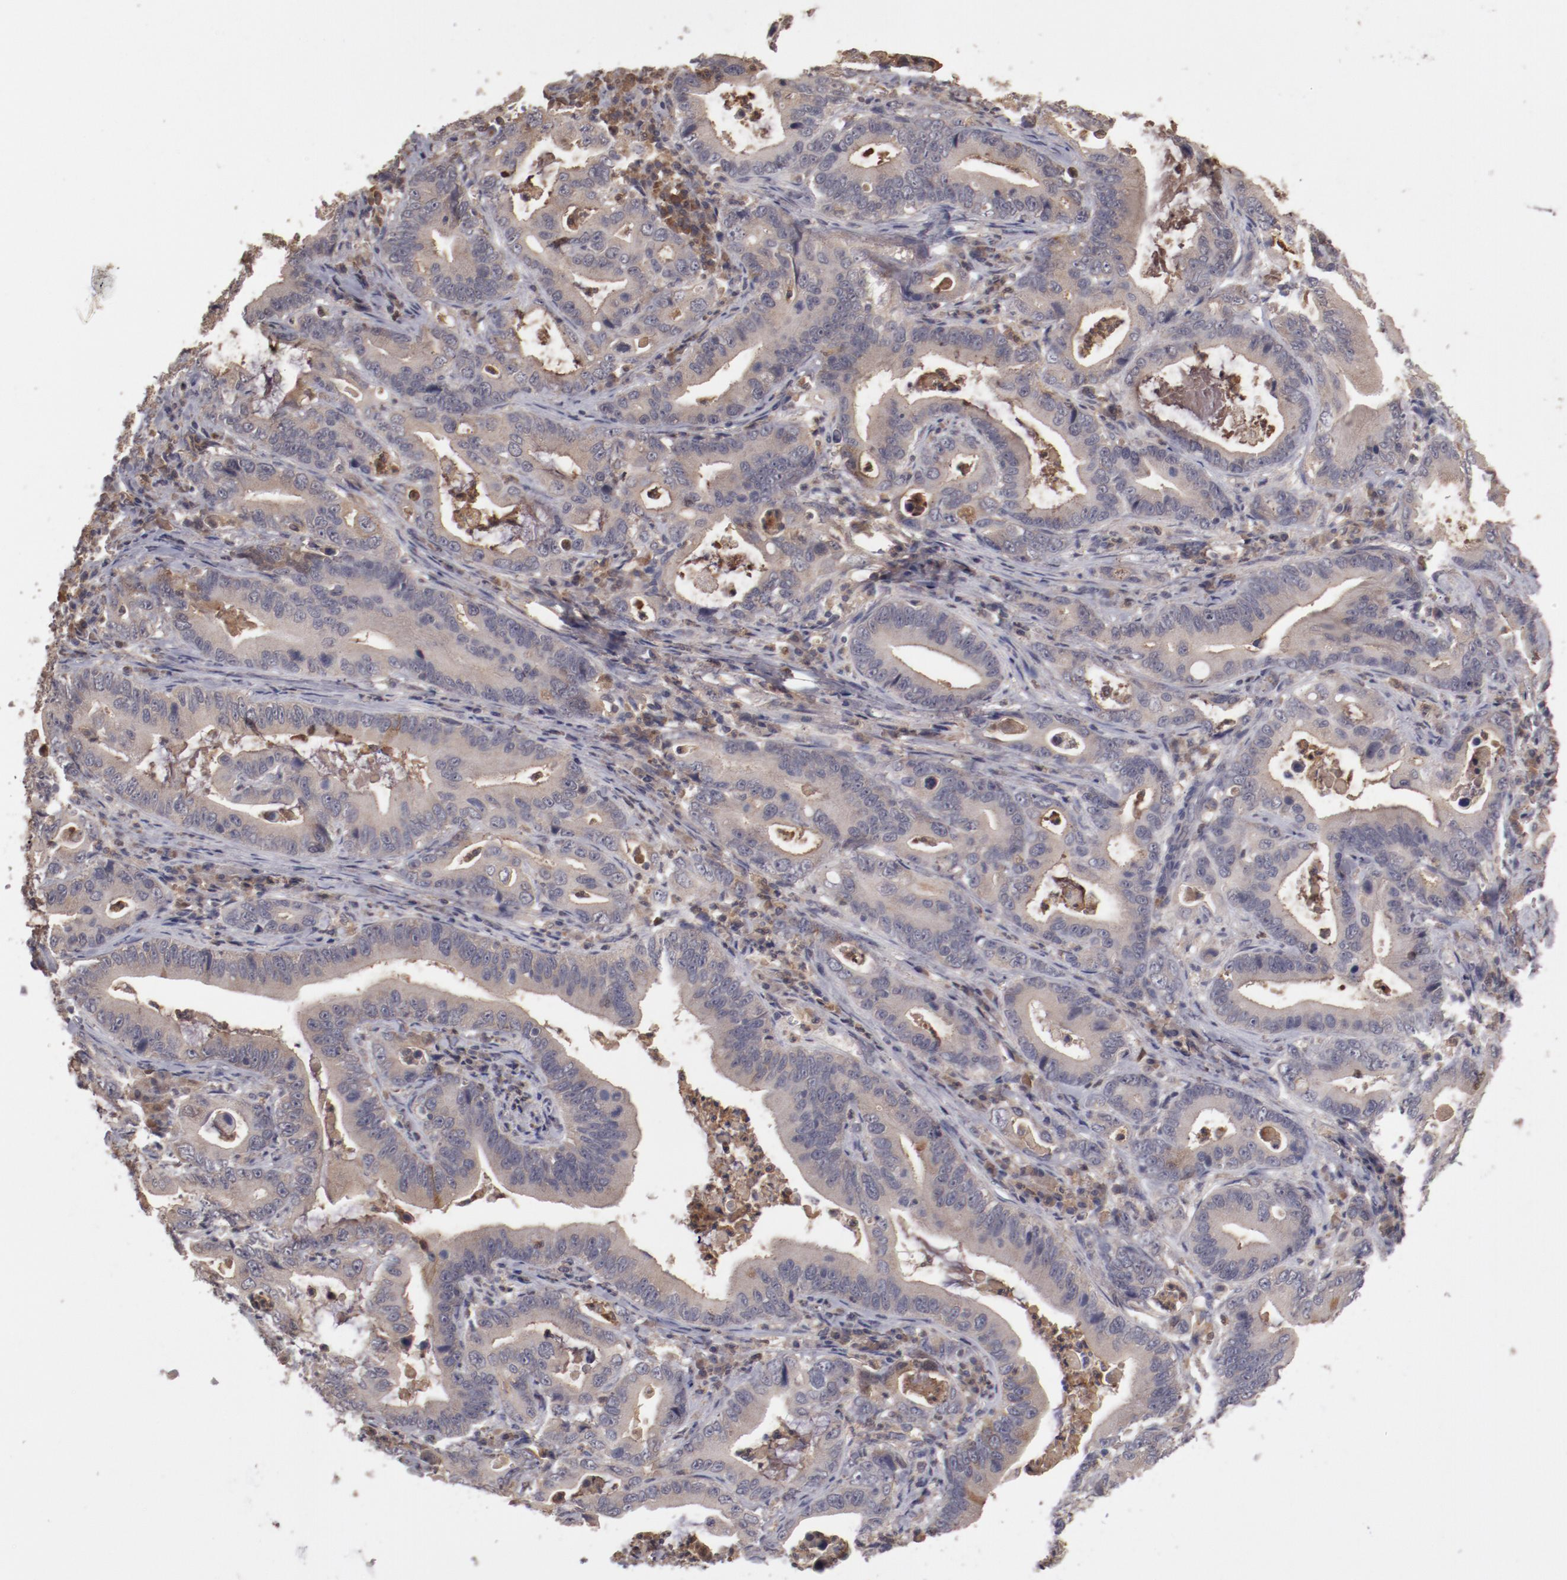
{"staining": {"intensity": "weak", "quantity": ">75%", "location": "cytoplasmic/membranous"}, "tissue": "stomach cancer", "cell_type": "Tumor cells", "image_type": "cancer", "snomed": [{"axis": "morphology", "description": "Adenocarcinoma, NOS"}, {"axis": "topography", "description": "Stomach, upper"}], "caption": "Brown immunohistochemical staining in adenocarcinoma (stomach) reveals weak cytoplasmic/membranous expression in approximately >75% of tumor cells. (Brightfield microscopy of DAB IHC at high magnification).", "gene": "CP", "patient": {"sex": "male", "age": 63}}